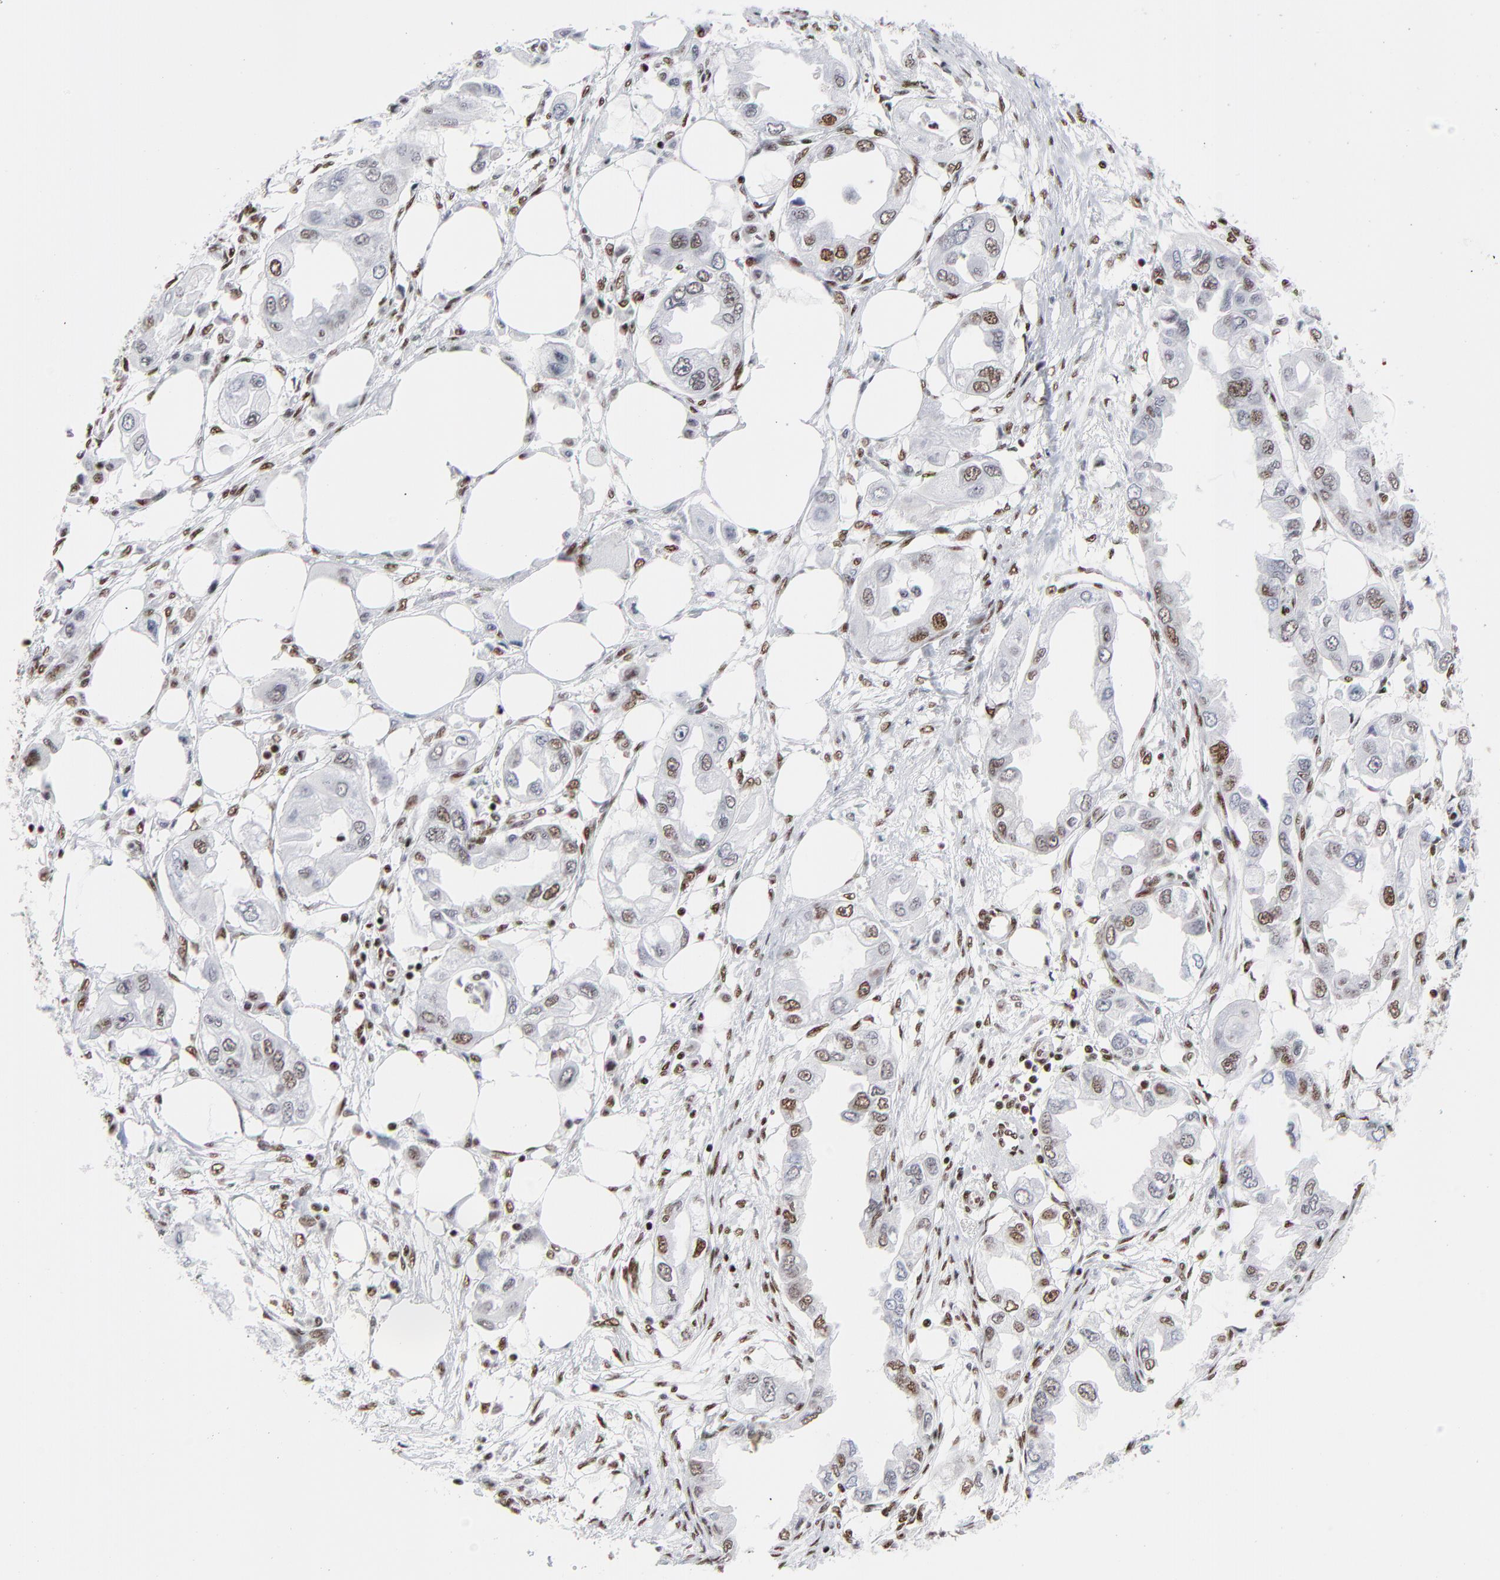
{"staining": {"intensity": "moderate", "quantity": "25%-75%", "location": "nuclear"}, "tissue": "endometrial cancer", "cell_type": "Tumor cells", "image_type": "cancer", "snomed": [{"axis": "morphology", "description": "Adenocarcinoma, NOS"}, {"axis": "topography", "description": "Endometrium"}], "caption": "Moderate nuclear positivity is present in approximately 25%-75% of tumor cells in endometrial cancer (adenocarcinoma). Using DAB (3,3'-diaminobenzidine) (brown) and hematoxylin (blue) stains, captured at high magnification using brightfield microscopy.", "gene": "CREB1", "patient": {"sex": "female", "age": 67}}